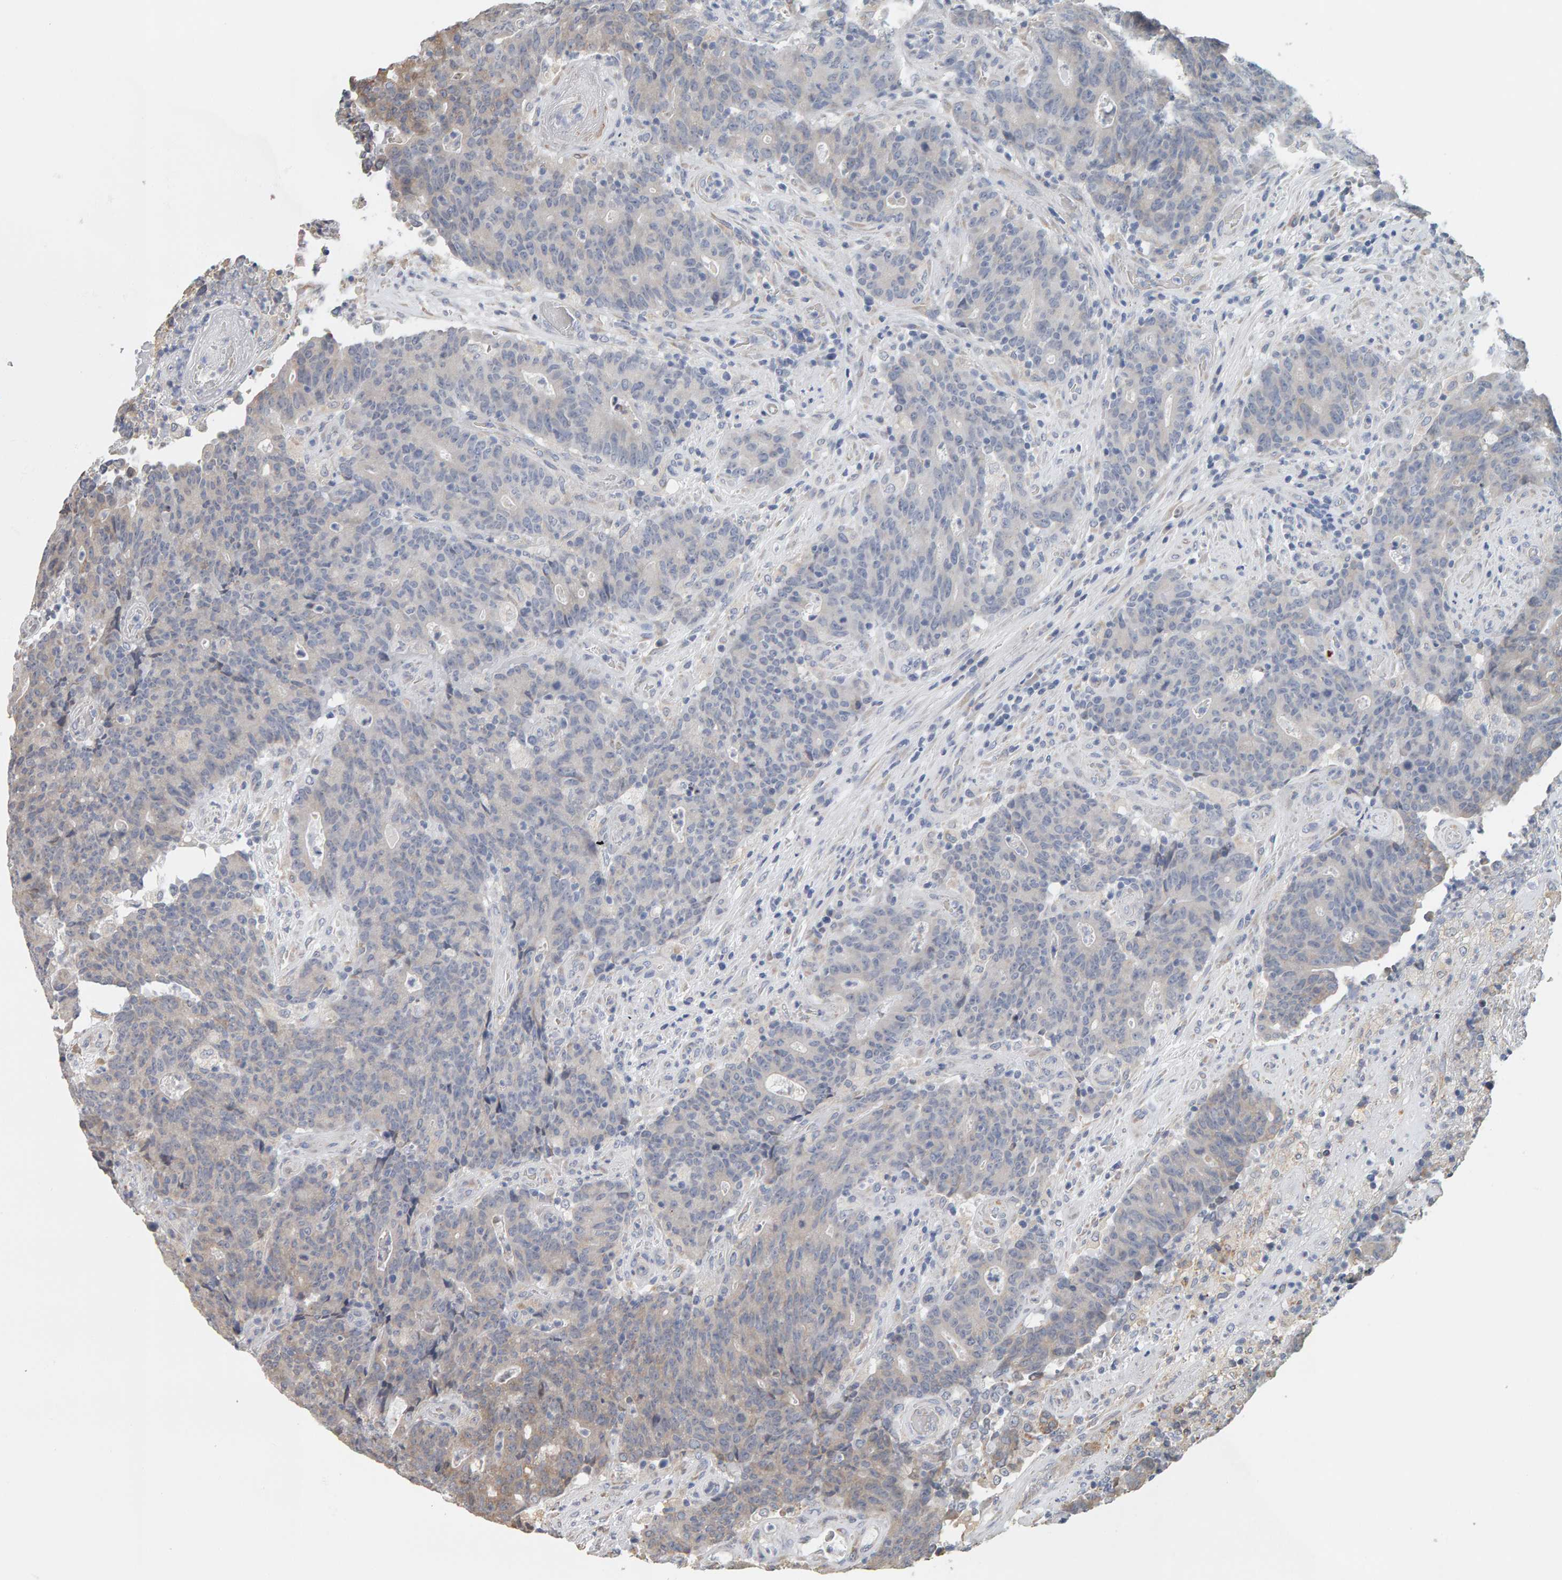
{"staining": {"intensity": "weak", "quantity": "<25%", "location": "cytoplasmic/membranous"}, "tissue": "colorectal cancer", "cell_type": "Tumor cells", "image_type": "cancer", "snomed": [{"axis": "morphology", "description": "Normal tissue, NOS"}, {"axis": "morphology", "description": "Adenocarcinoma, NOS"}, {"axis": "topography", "description": "Colon"}], "caption": "The histopathology image shows no significant positivity in tumor cells of colorectal adenocarcinoma.", "gene": "ADHFE1", "patient": {"sex": "female", "age": 75}}